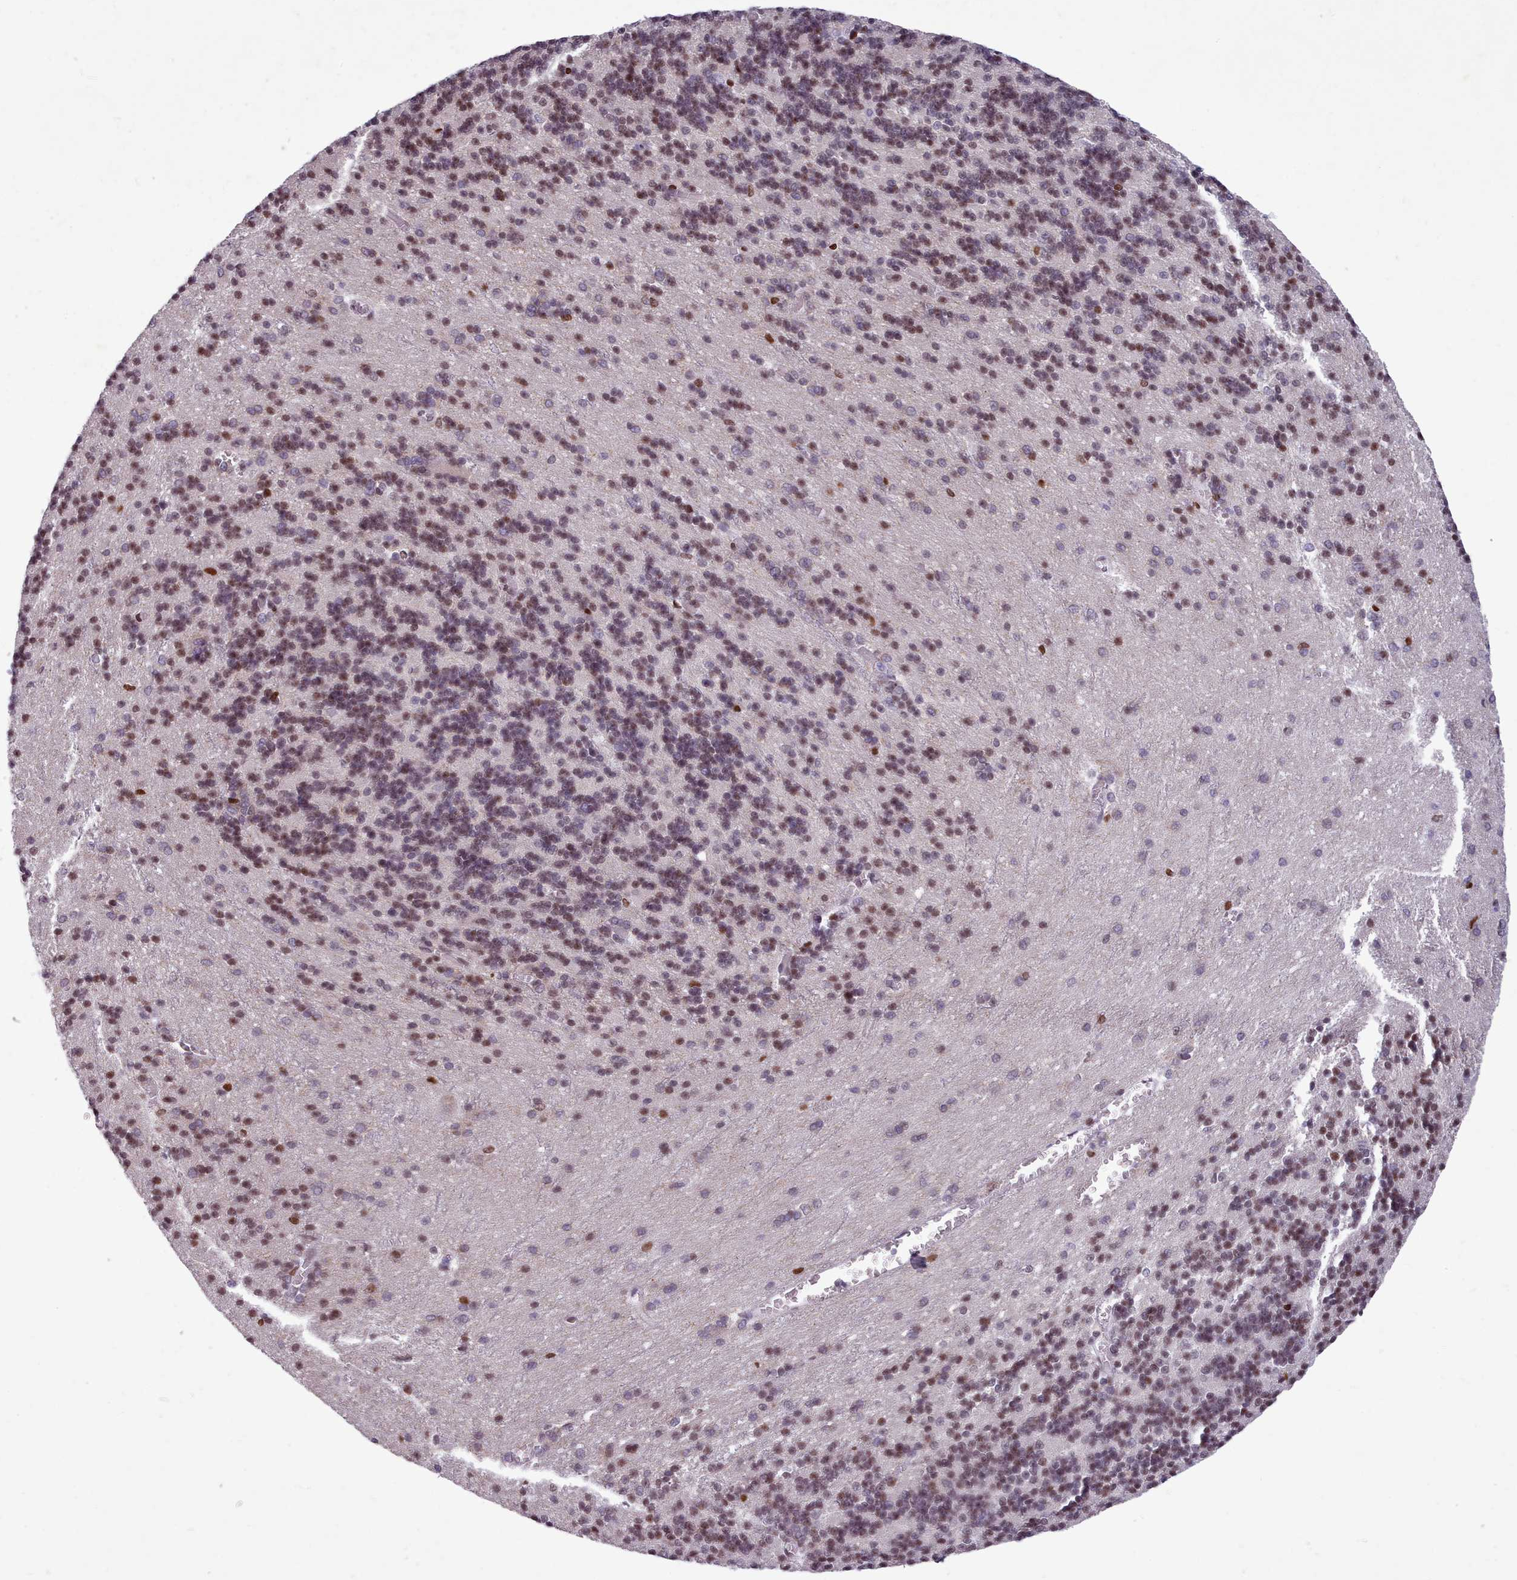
{"staining": {"intensity": "moderate", "quantity": "25%-75%", "location": "nuclear"}, "tissue": "cerebellum", "cell_type": "Cells in granular layer", "image_type": "normal", "snomed": [{"axis": "morphology", "description": "Normal tissue, NOS"}, {"axis": "topography", "description": "Cerebellum"}], "caption": "Brown immunohistochemical staining in benign cerebellum demonstrates moderate nuclear positivity in about 25%-75% of cells in granular layer.", "gene": "KCNT2", "patient": {"sex": "male", "age": 37}}